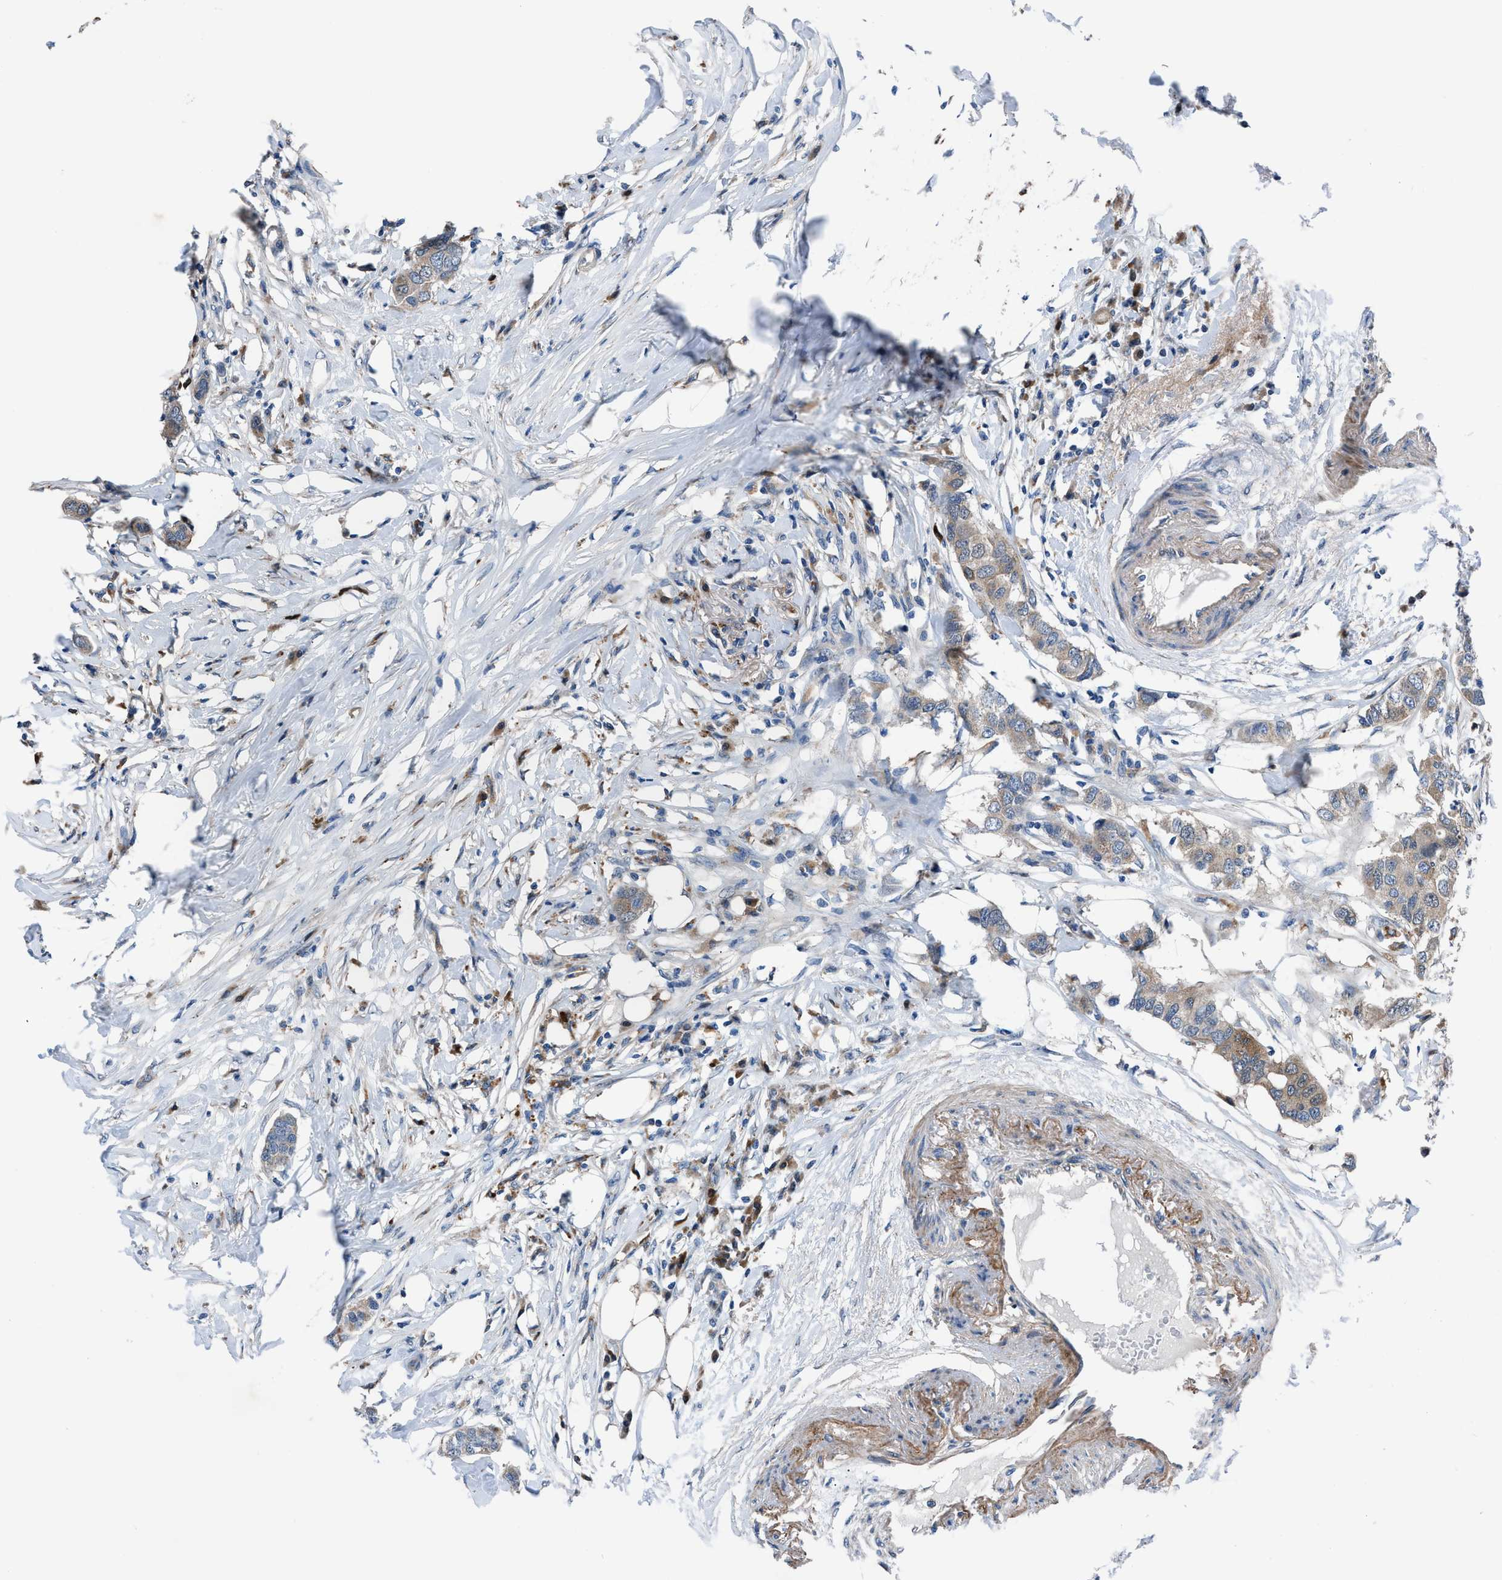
{"staining": {"intensity": "weak", "quantity": ">75%", "location": "cytoplasmic/membranous"}, "tissue": "breast cancer", "cell_type": "Tumor cells", "image_type": "cancer", "snomed": [{"axis": "morphology", "description": "Duct carcinoma"}, {"axis": "topography", "description": "Breast"}], "caption": "Immunohistochemical staining of human breast invasive ductal carcinoma shows low levels of weak cytoplasmic/membranous expression in about >75% of tumor cells. The protein of interest is stained brown, and the nuclei are stained in blue (DAB IHC with brightfield microscopy, high magnification).", "gene": "UAP1", "patient": {"sex": "female", "age": 50}}